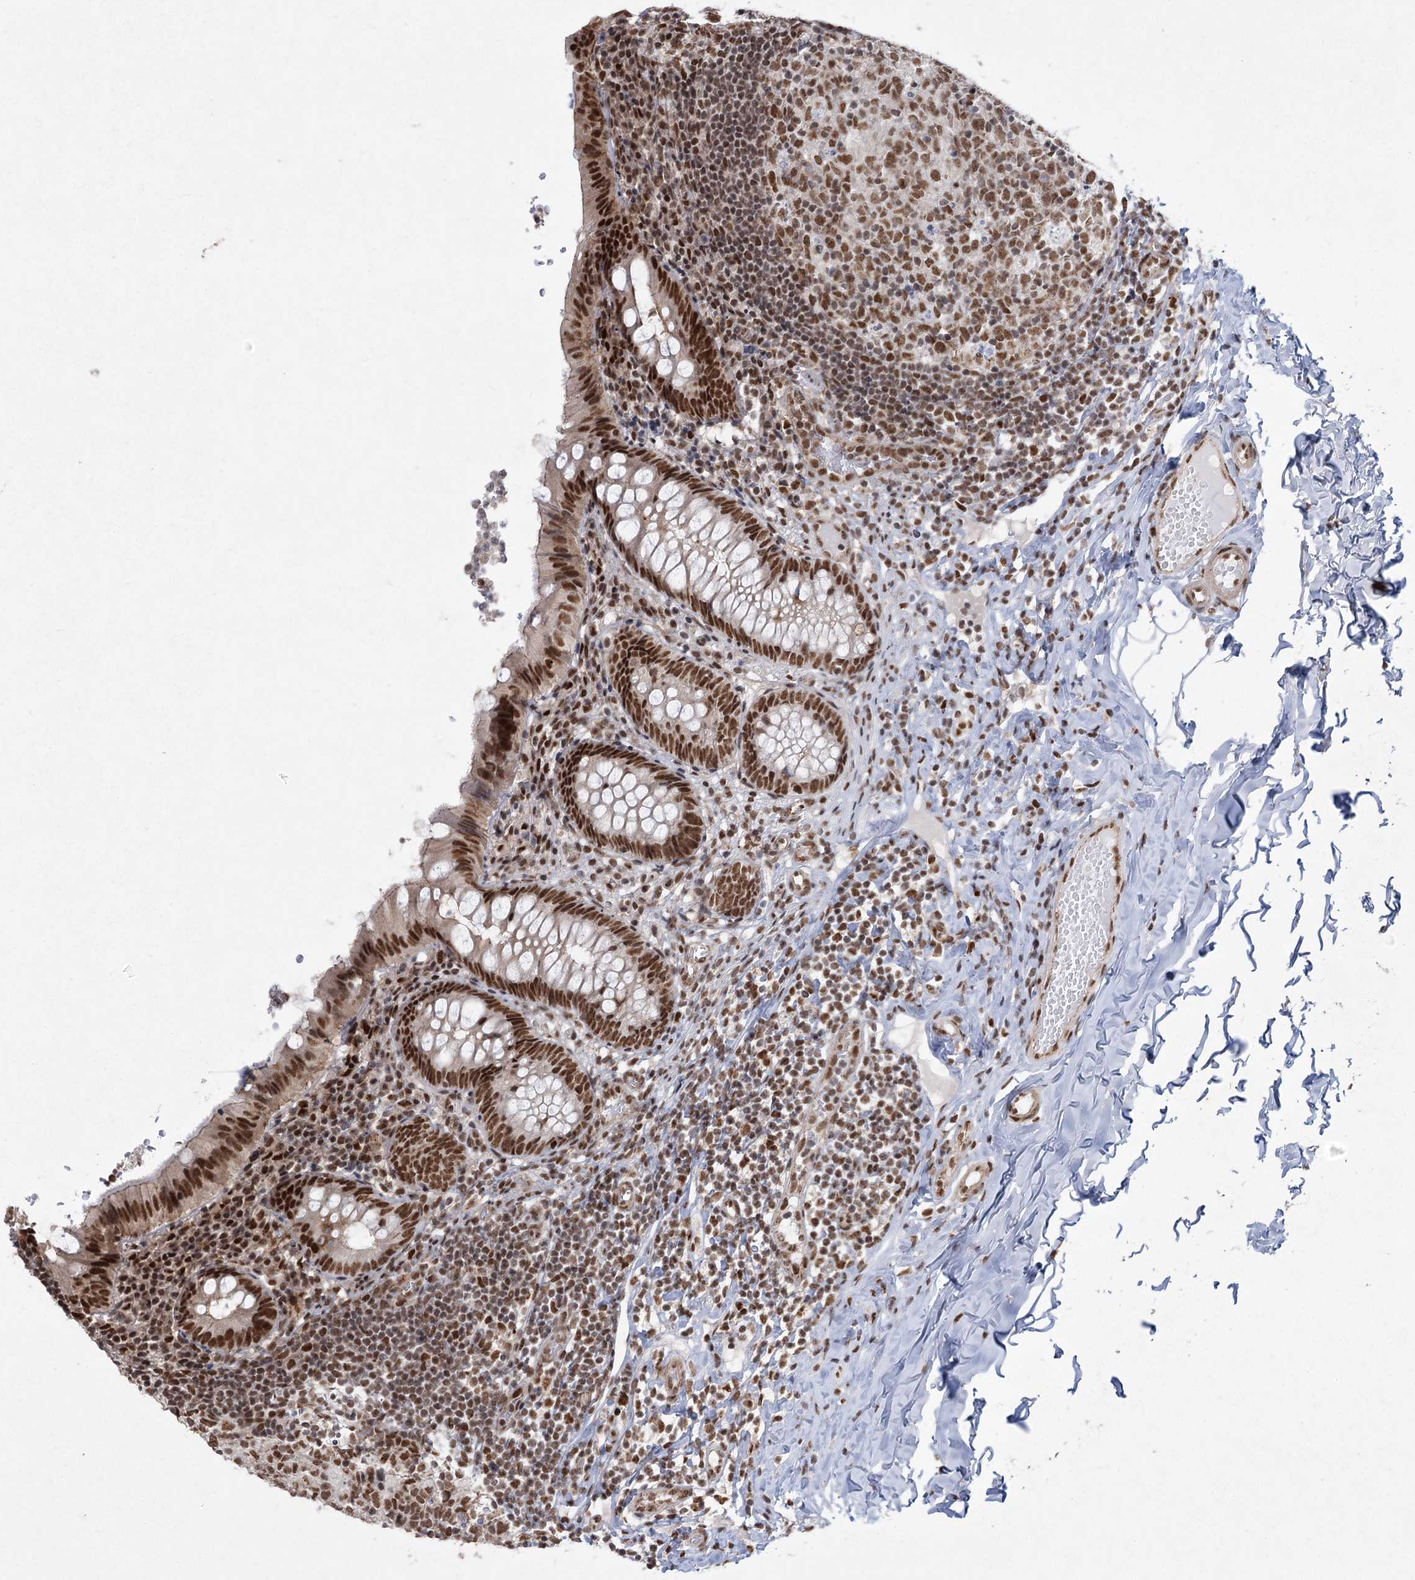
{"staining": {"intensity": "strong", "quantity": ">75%", "location": "nuclear"}, "tissue": "appendix", "cell_type": "Glandular cells", "image_type": "normal", "snomed": [{"axis": "morphology", "description": "Normal tissue, NOS"}, {"axis": "topography", "description": "Appendix"}], "caption": "Strong nuclear expression is present in approximately >75% of glandular cells in normal appendix.", "gene": "ZCCHC8", "patient": {"sex": "male", "age": 8}}